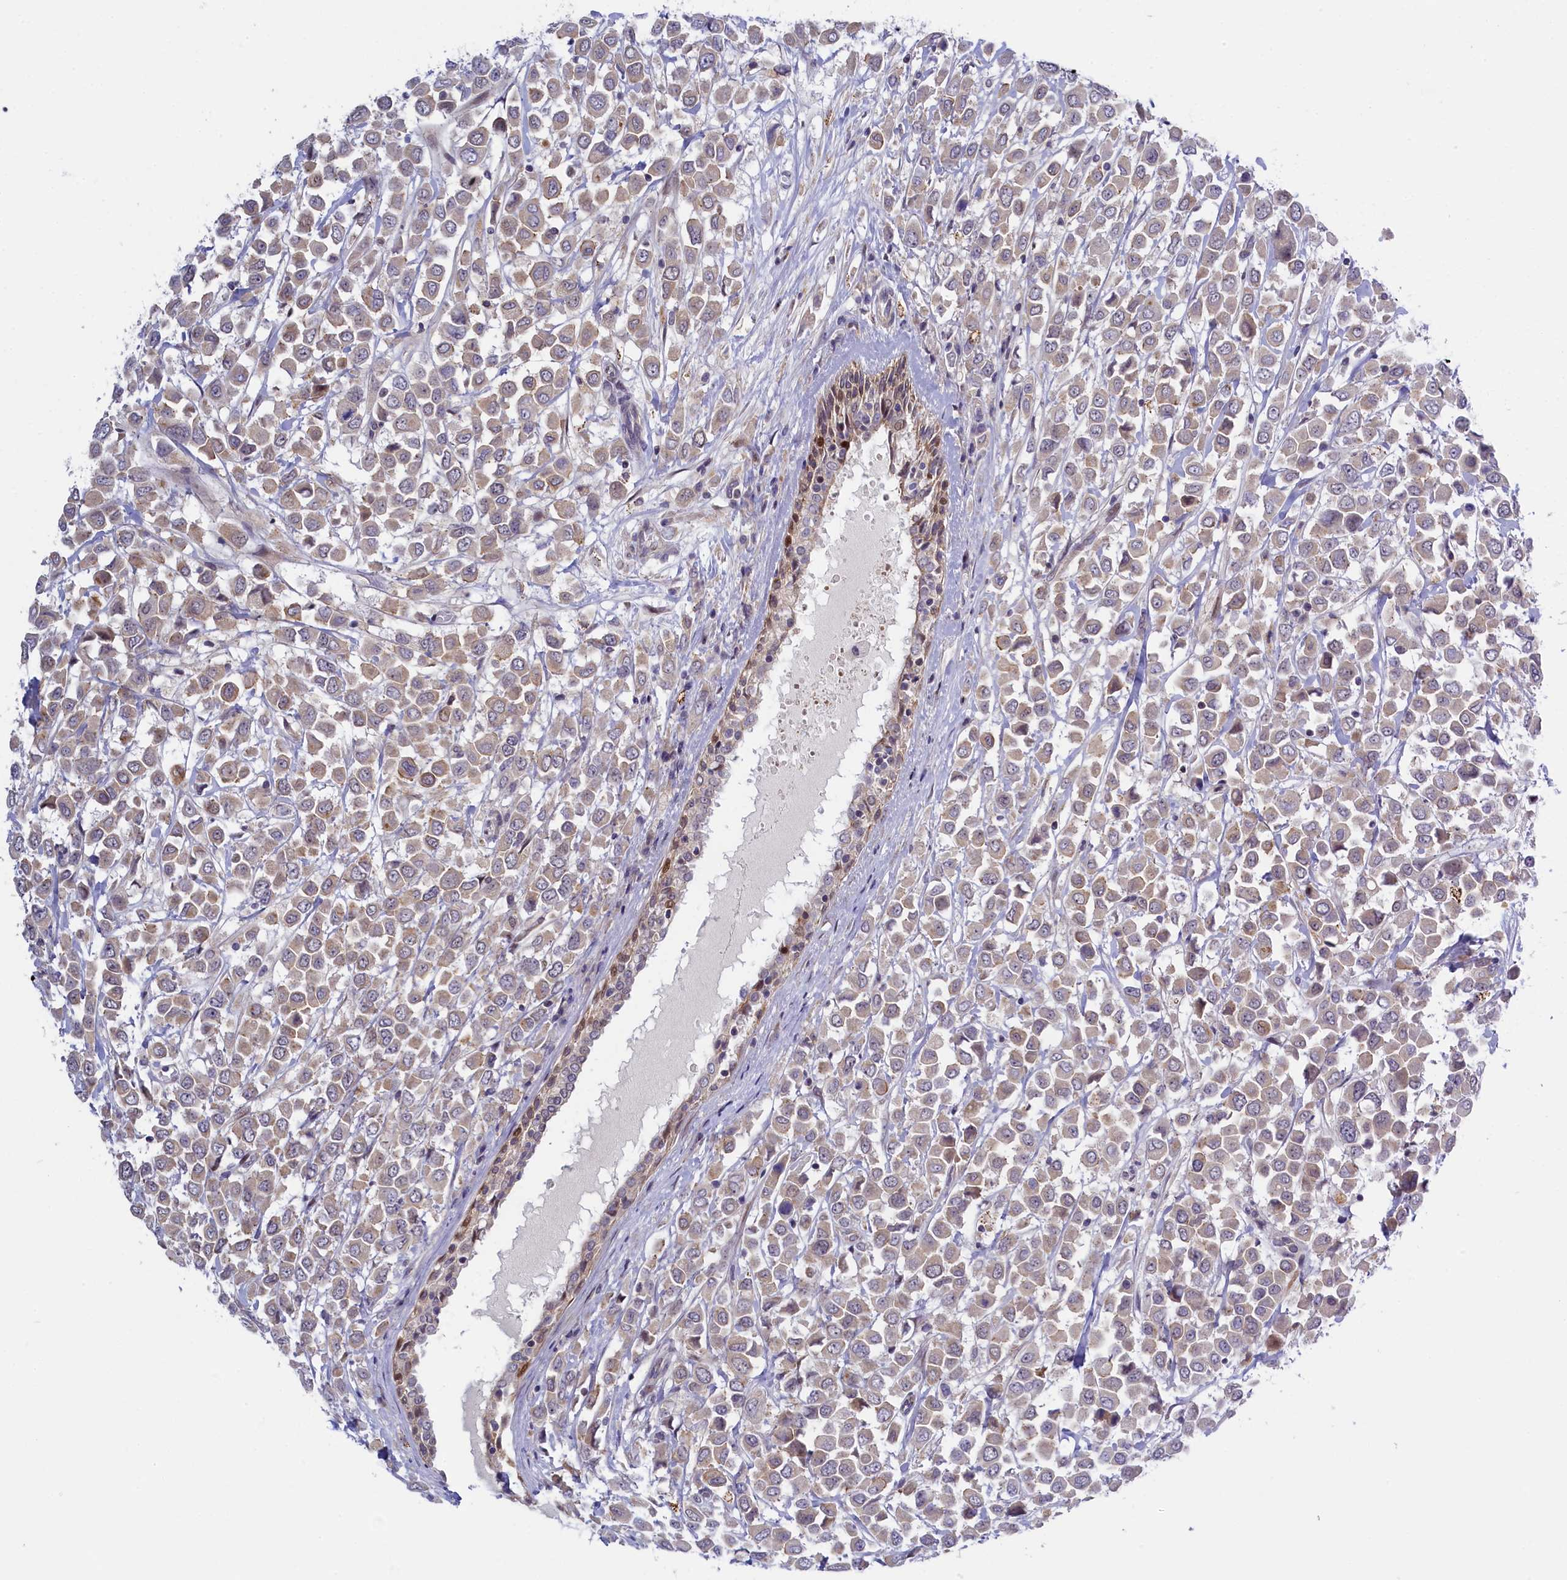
{"staining": {"intensity": "negative", "quantity": "none", "location": "none"}, "tissue": "breast cancer", "cell_type": "Tumor cells", "image_type": "cancer", "snomed": [{"axis": "morphology", "description": "Duct carcinoma"}, {"axis": "topography", "description": "Breast"}], "caption": "Immunohistochemistry micrograph of human infiltrating ductal carcinoma (breast) stained for a protein (brown), which reveals no positivity in tumor cells. (Stains: DAB immunohistochemistry with hematoxylin counter stain, Microscopy: brightfield microscopy at high magnification).", "gene": "CCL23", "patient": {"sex": "female", "age": 61}}